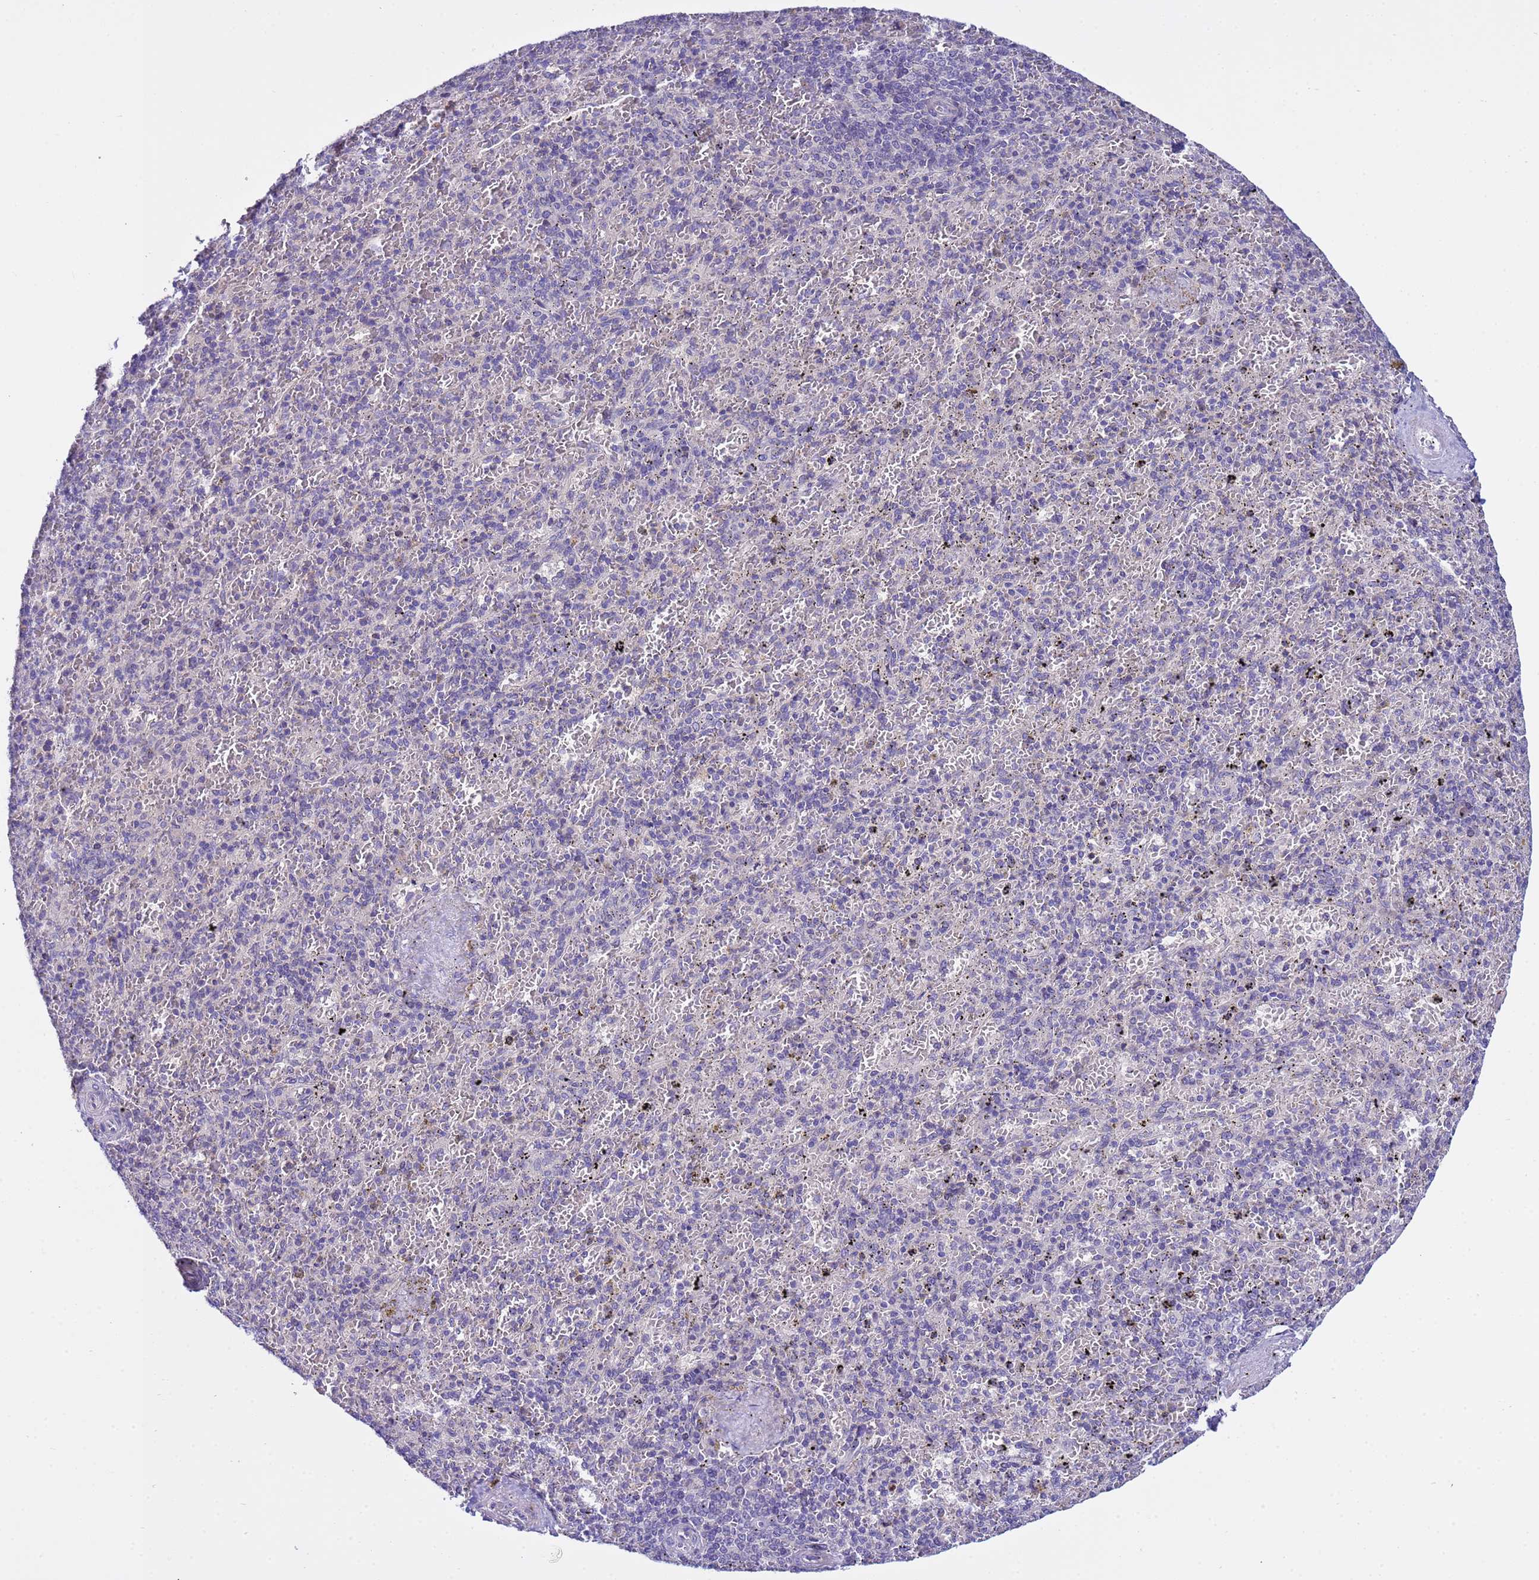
{"staining": {"intensity": "negative", "quantity": "none", "location": "none"}, "tissue": "spleen", "cell_type": "Cells in red pulp", "image_type": "normal", "snomed": [{"axis": "morphology", "description": "Normal tissue, NOS"}, {"axis": "topography", "description": "Spleen"}], "caption": "A high-resolution image shows immunohistochemistry staining of benign spleen, which exhibits no significant positivity in cells in red pulp.", "gene": "IGSF11", "patient": {"sex": "male", "age": 82}}